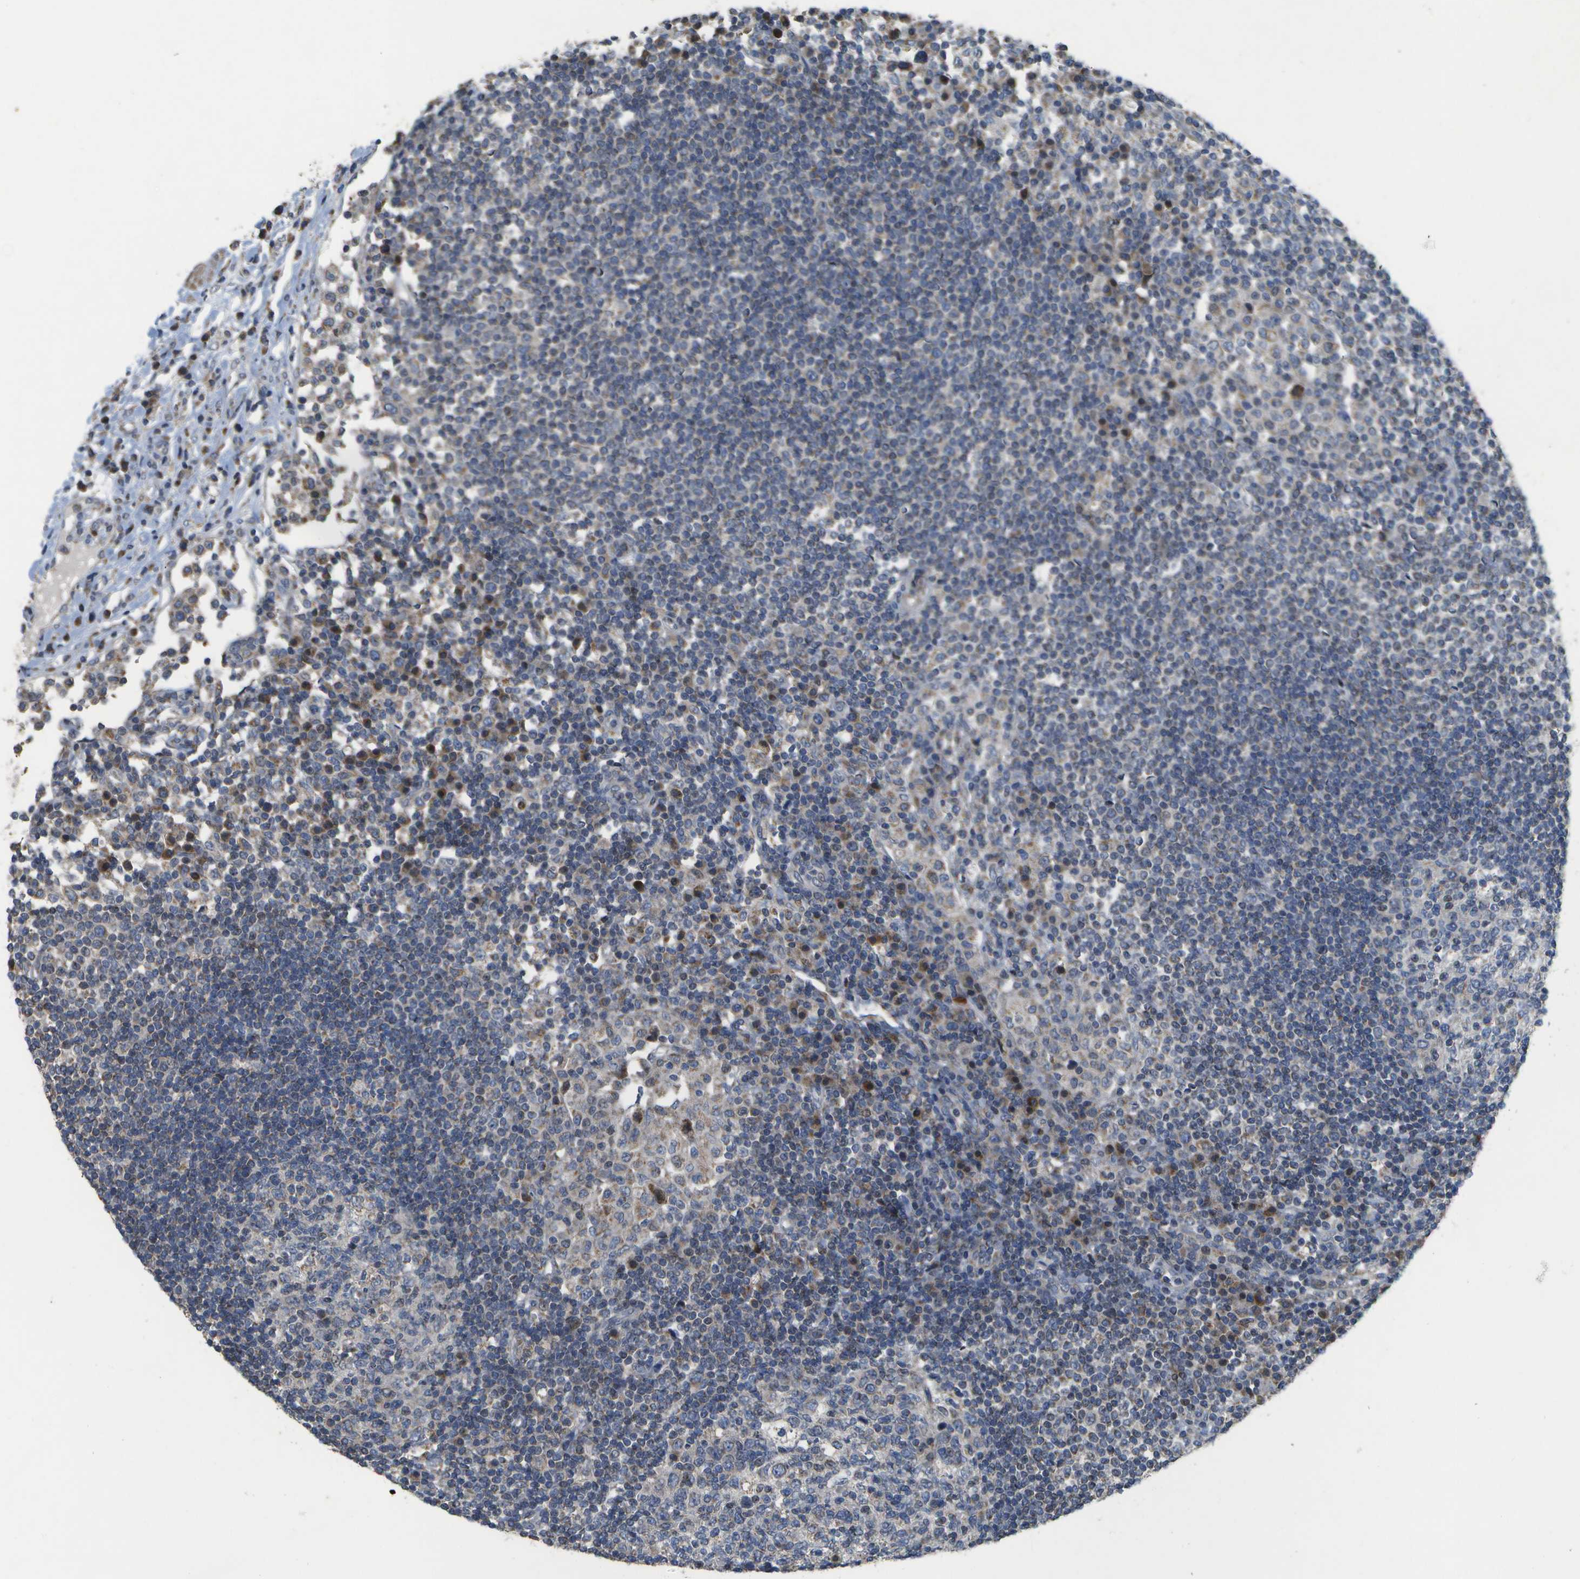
{"staining": {"intensity": "weak", "quantity": "<25%", "location": "cytoplasmic/membranous"}, "tissue": "lymph node", "cell_type": "Germinal center cells", "image_type": "normal", "snomed": [{"axis": "morphology", "description": "Normal tissue, NOS"}, {"axis": "topography", "description": "Lymph node"}], "caption": "A high-resolution histopathology image shows immunohistochemistry (IHC) staining of benign lymph node, which demonstrates no significant expression in germinal center cells.", "gene": "HADHA", "patient": {"sex": "female", "age": 53}}